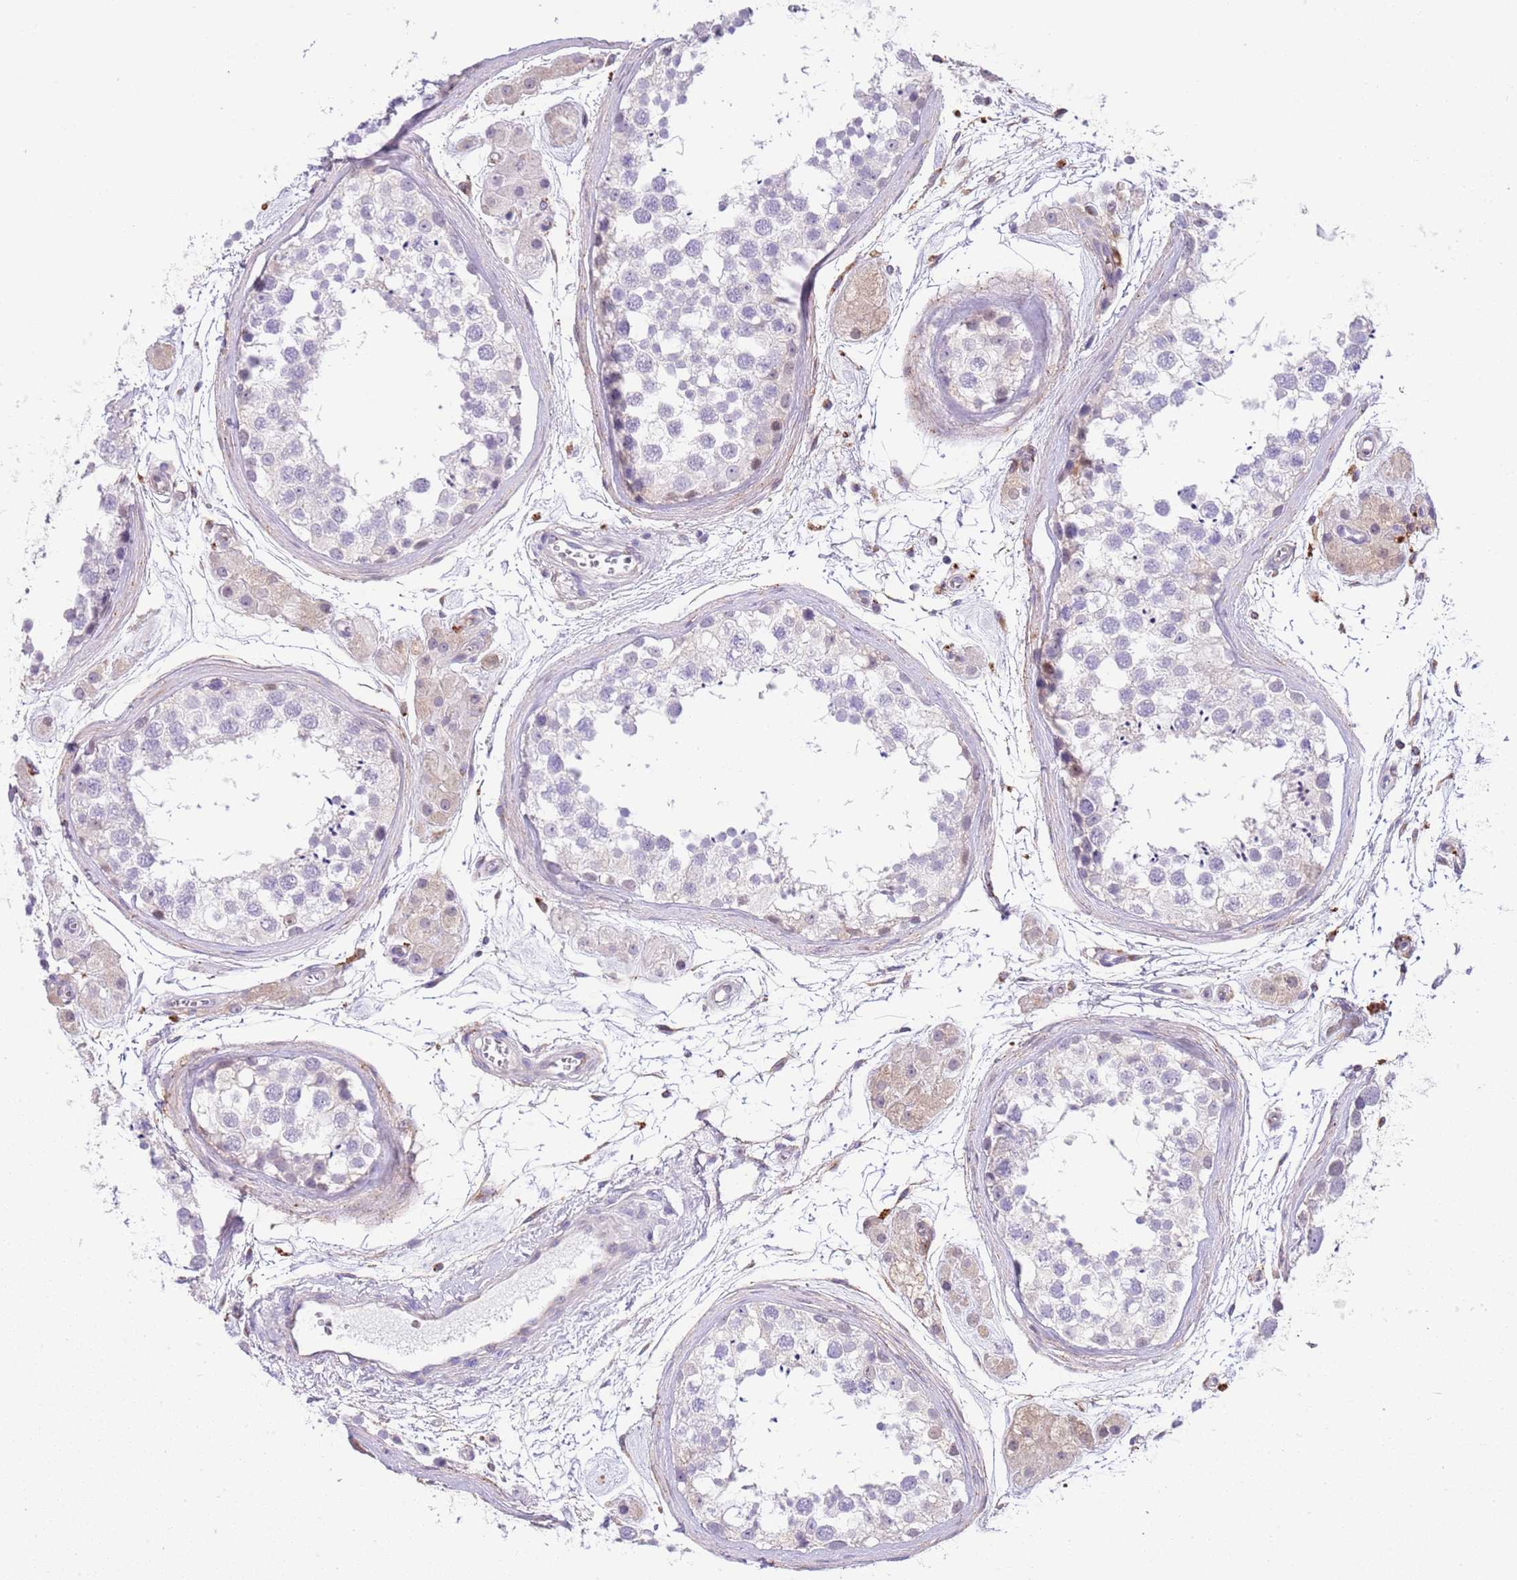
{"staining": {"intensity": "negative", "quantity": "none", "location": "none"}, "tissue": "testis", "cell_type": "Cells in seminiferous ducts", "image_type": "normal", "snomed": [{"axis": "morphology", "description": "Normal tissue, NOS"}, {"axis": "topography", "description": "Testis"}], "caption": "This is a histopathology image of immunohistochemistry (IHC) staining of unremarkable testis, which shows no expression in cells in seminiferous ducts. (Stains: DAB immunohistochemistry (IHC) with hematoxylin counter stain, Microscopy: brightfield microscopy at high magnification).", "gene": "ABHD17C", "patient": {"sex": "male", "age": 56}}